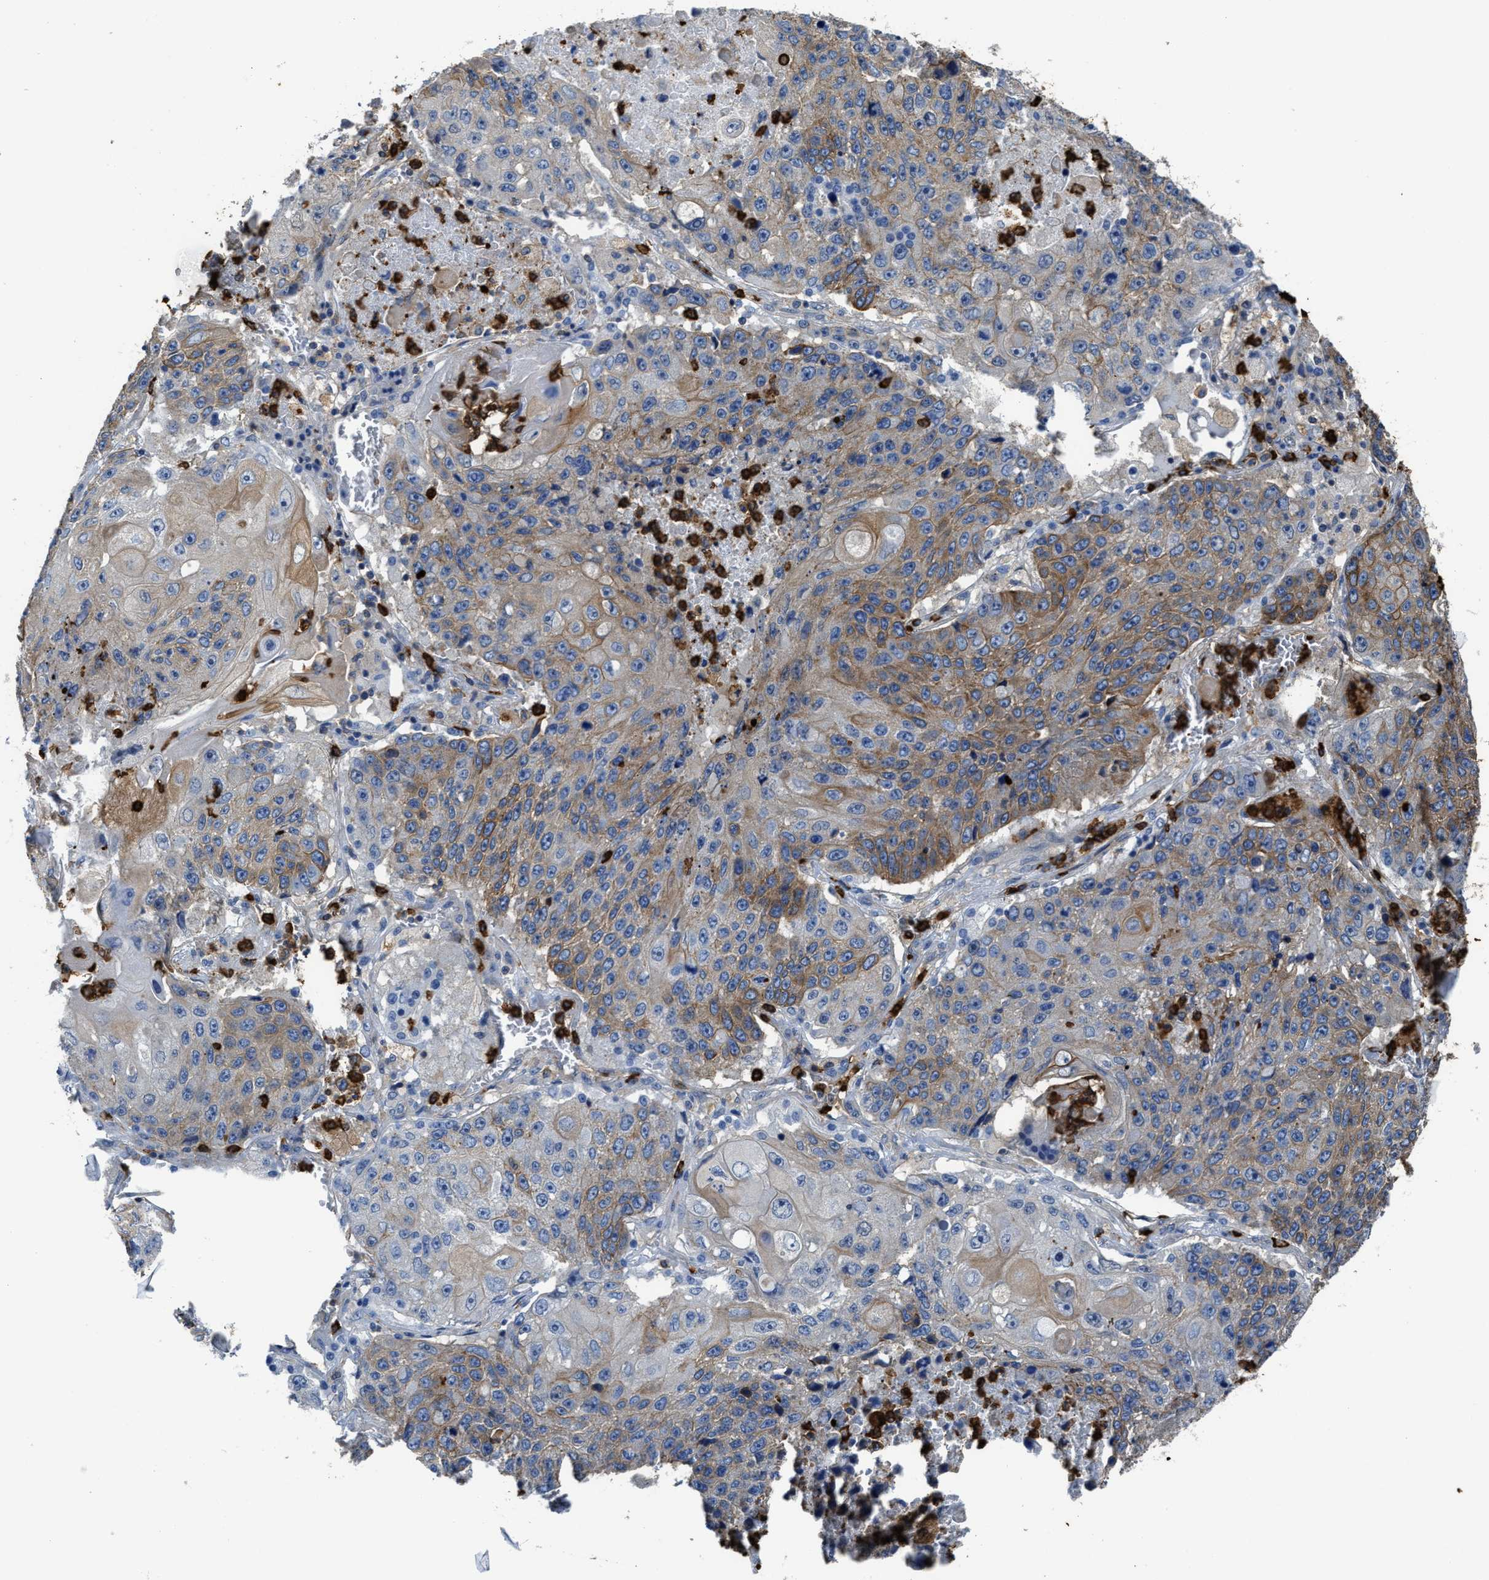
{"staining": {"intensity": "moderate", "quantity": "25%-75%", "location": "cytoplasmic/membranous"}, "tissue": "lung cancer", "cell_type": "Tumor cells", "image_type": "cancer", "snomed": [{"axis": "morphology", "description": "Squamous cell carcinoma, NOS"}, {"axis": "topography", "description": "Lung"}], "caption": "Protein staining shows moderate cytoplasmic/membranous staining in about 25%-75% of tumor cells in lung squamous cell carcinoma.", "gene": "TRAF6", "patient": {"sex": "male", "age": 61}}